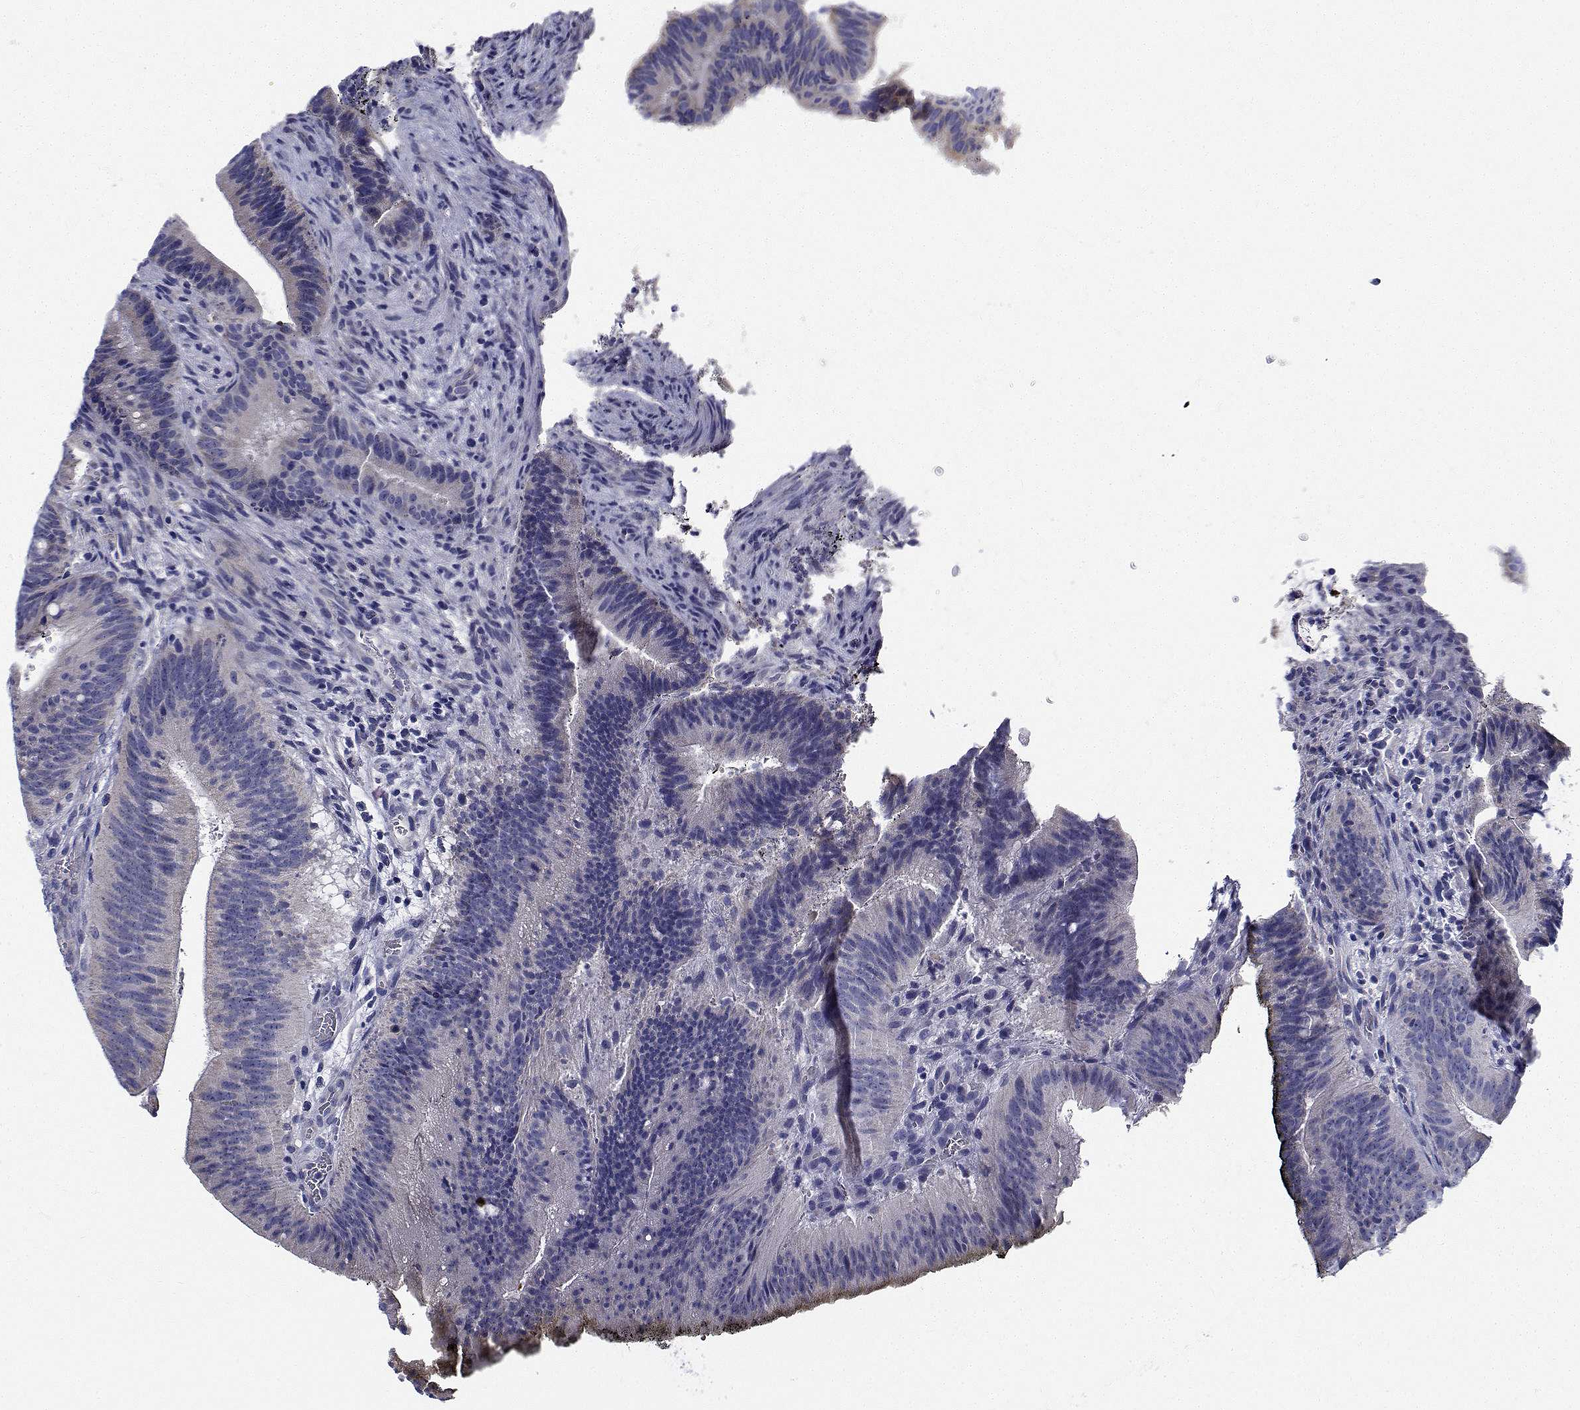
{"staining": {"intensity": "negative", "quantity": "none", "location": "none"}, "tissue": "colorectal cancer", "cell_type": "Tumor cells", "image_type": "cancer", "snomed": [{"axis": "morphology", "description": "Adenocarcinoma, NOS"}, {"axis": "topography", "description": "Colon"}], "caption": "DAB immunohistochemical staining of adenocarcinoma (colorectal) shows no significant expression in tumor cells. (DAB (3,3'-diaminobenzidine) immunohistochemistry with hematoxylin counter stain).", "gene": "CDHR3", "patient": {"sex": "female", "age": 43}}